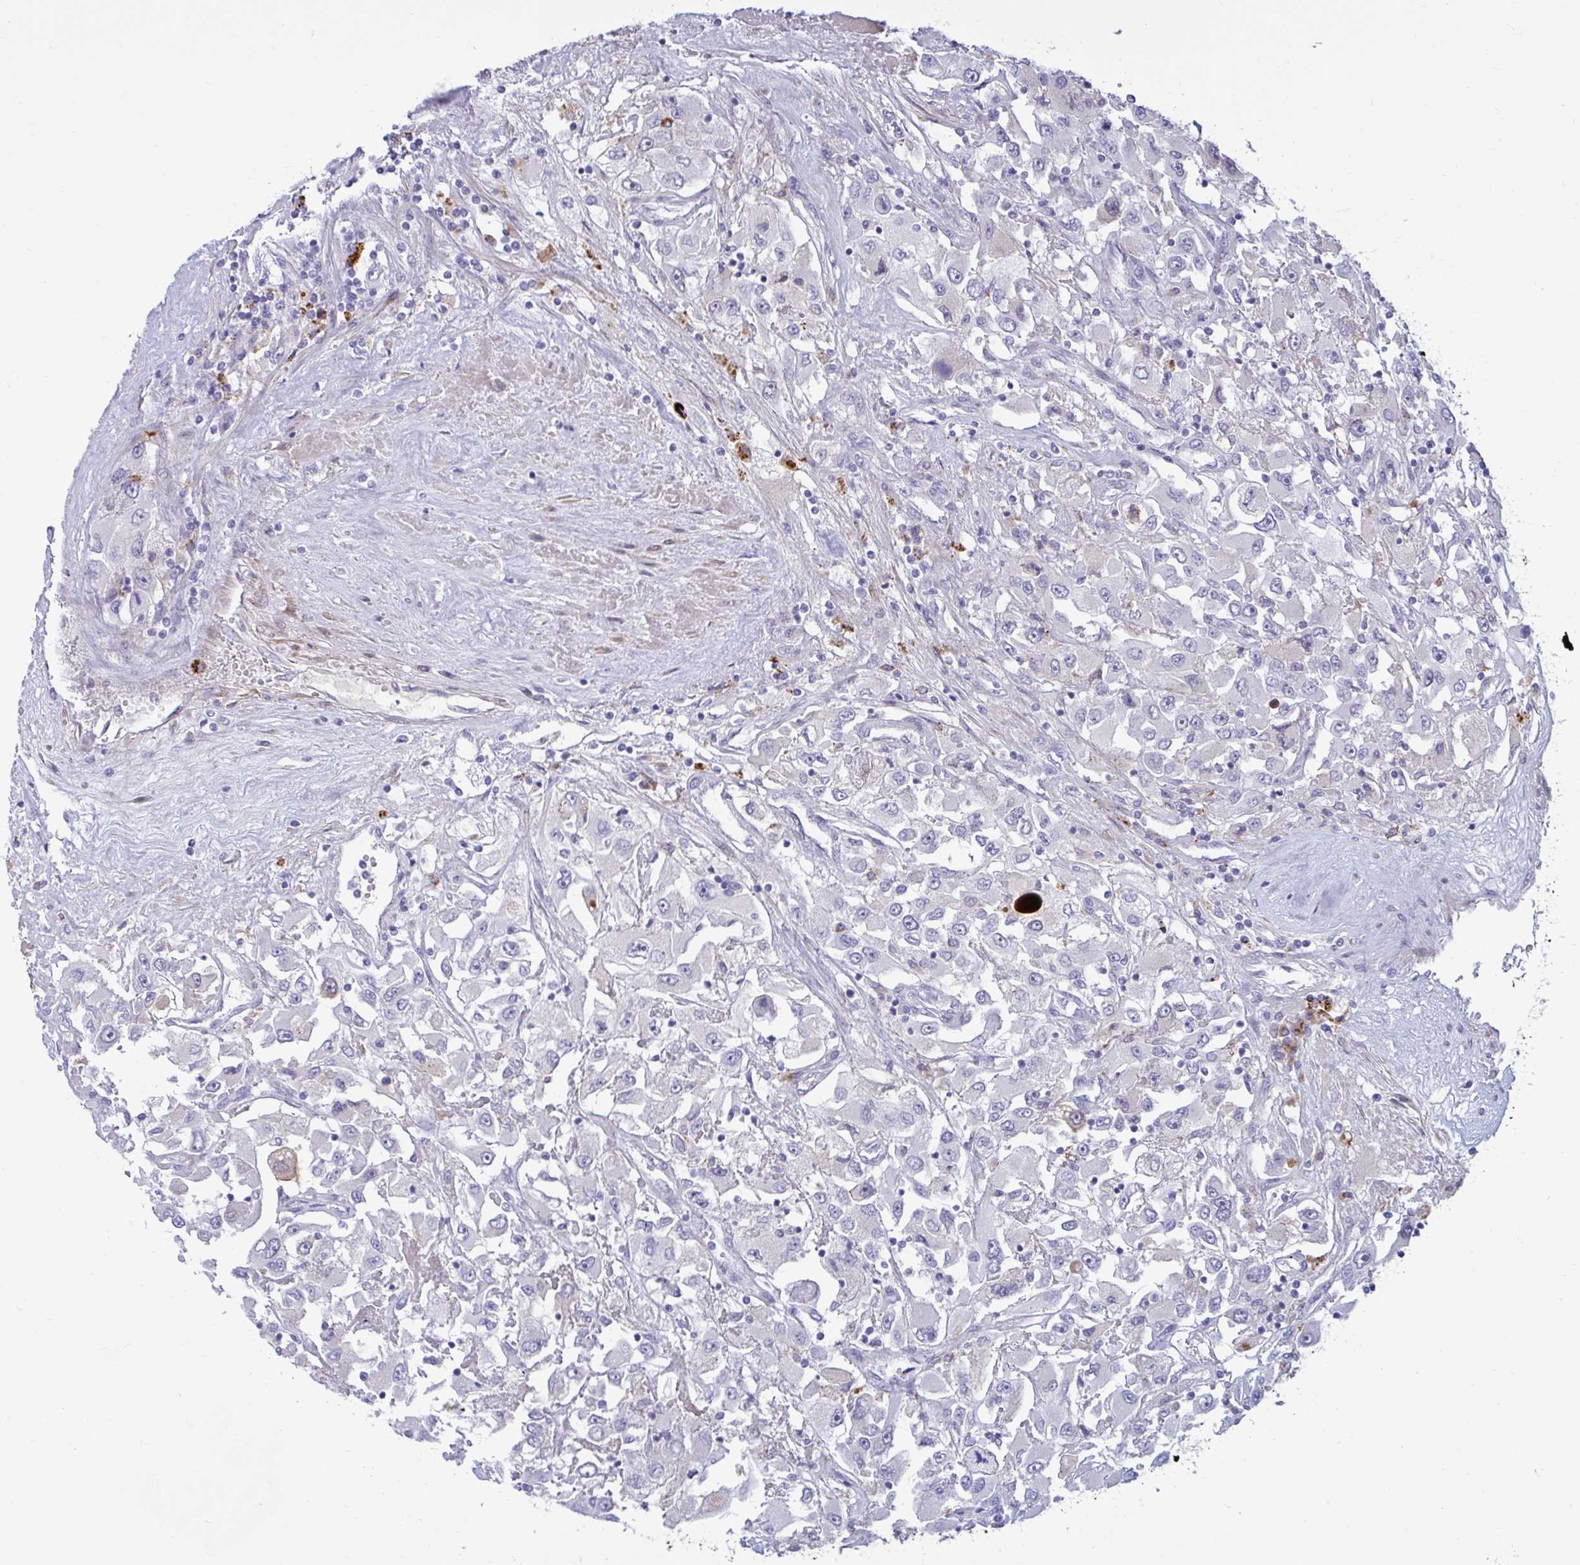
{"staining": {"intensity": "negative", "quantity": "none", "location": "none"}, "tissue": "renal cancer", "cell_type": "Tumor cells", "image_type": "cancer", "snomed": [{"axis": "morphology", "description": "Adenocarcinoma, NOS"}, {"axis": "topography", "description": "Kidney"}], "caption": "Photomicrograph shows no significant protein positivity in tumor cells of renal cancer (adenocarcinoma). (Brightfield microscopy of DAB IHC at high magnification).", "gene": "FAM219B", "patient": {"sex": "female", "age": 52}}